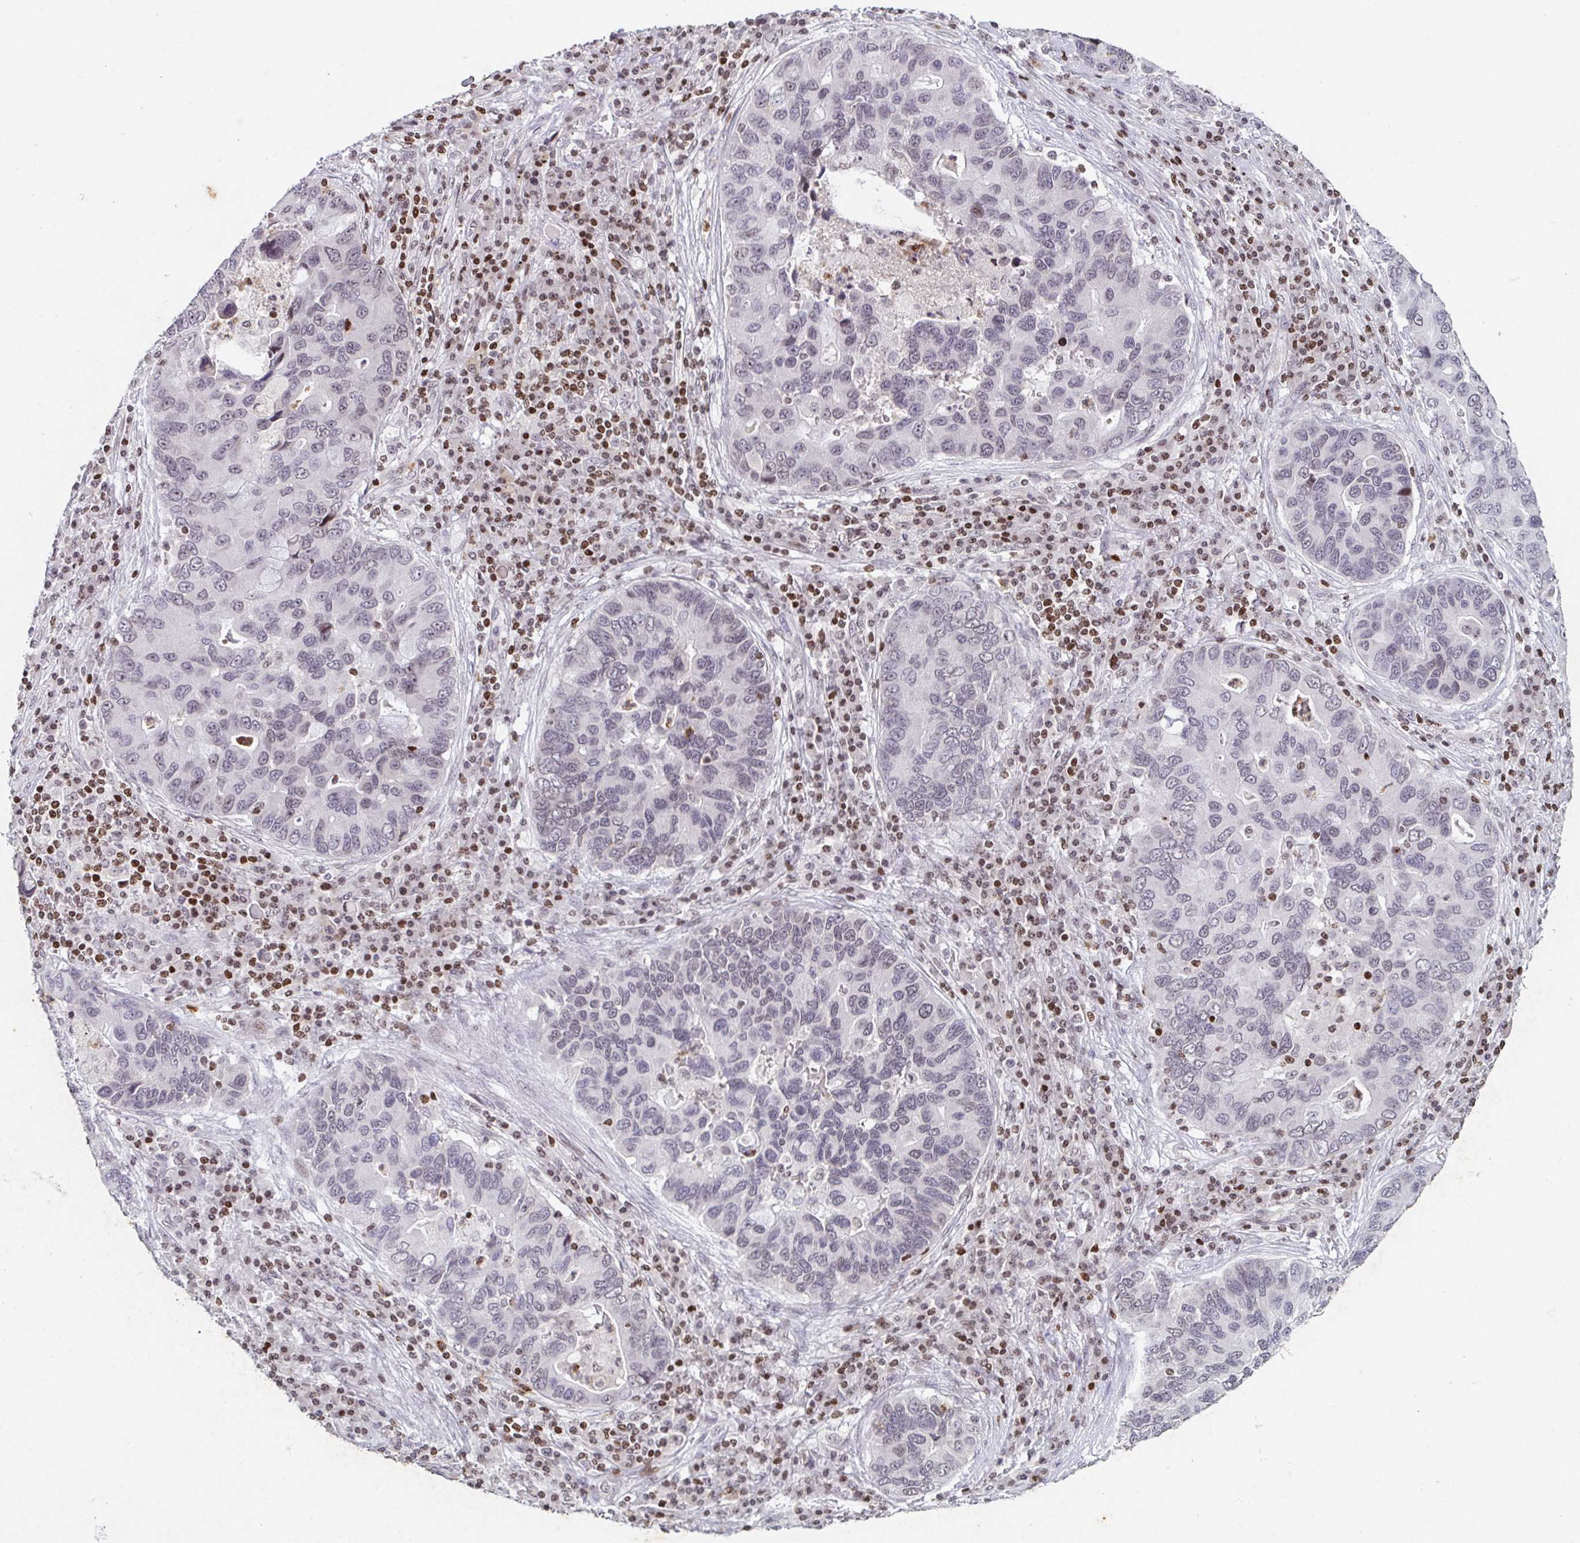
{"staining": {"intensity": "negative", "quantity": "none", "location": "none"}, "tissue": "lung cancer", "cell_type": "Tumor cells", "image_type": "cancer", "snomed": [{"axis": "morphology", "description": "Adenocarcinoma, NOS"}, {"axis": "morphology", "description": "Adenocarcinoma, metastatic, NOS"}, {"axis": "topography", "description": "Lymph node"}, {"axis": "topography", "description": "Lung"}], "caption": "Photomicrograph shows no protein staining in tumor cells of lung metastatic adenocarcinoma tissue. (IHC, brightfield microscopy, high magnification).", "gene": "C19orf53", "patient": {"sex": "female", "age": 54}}